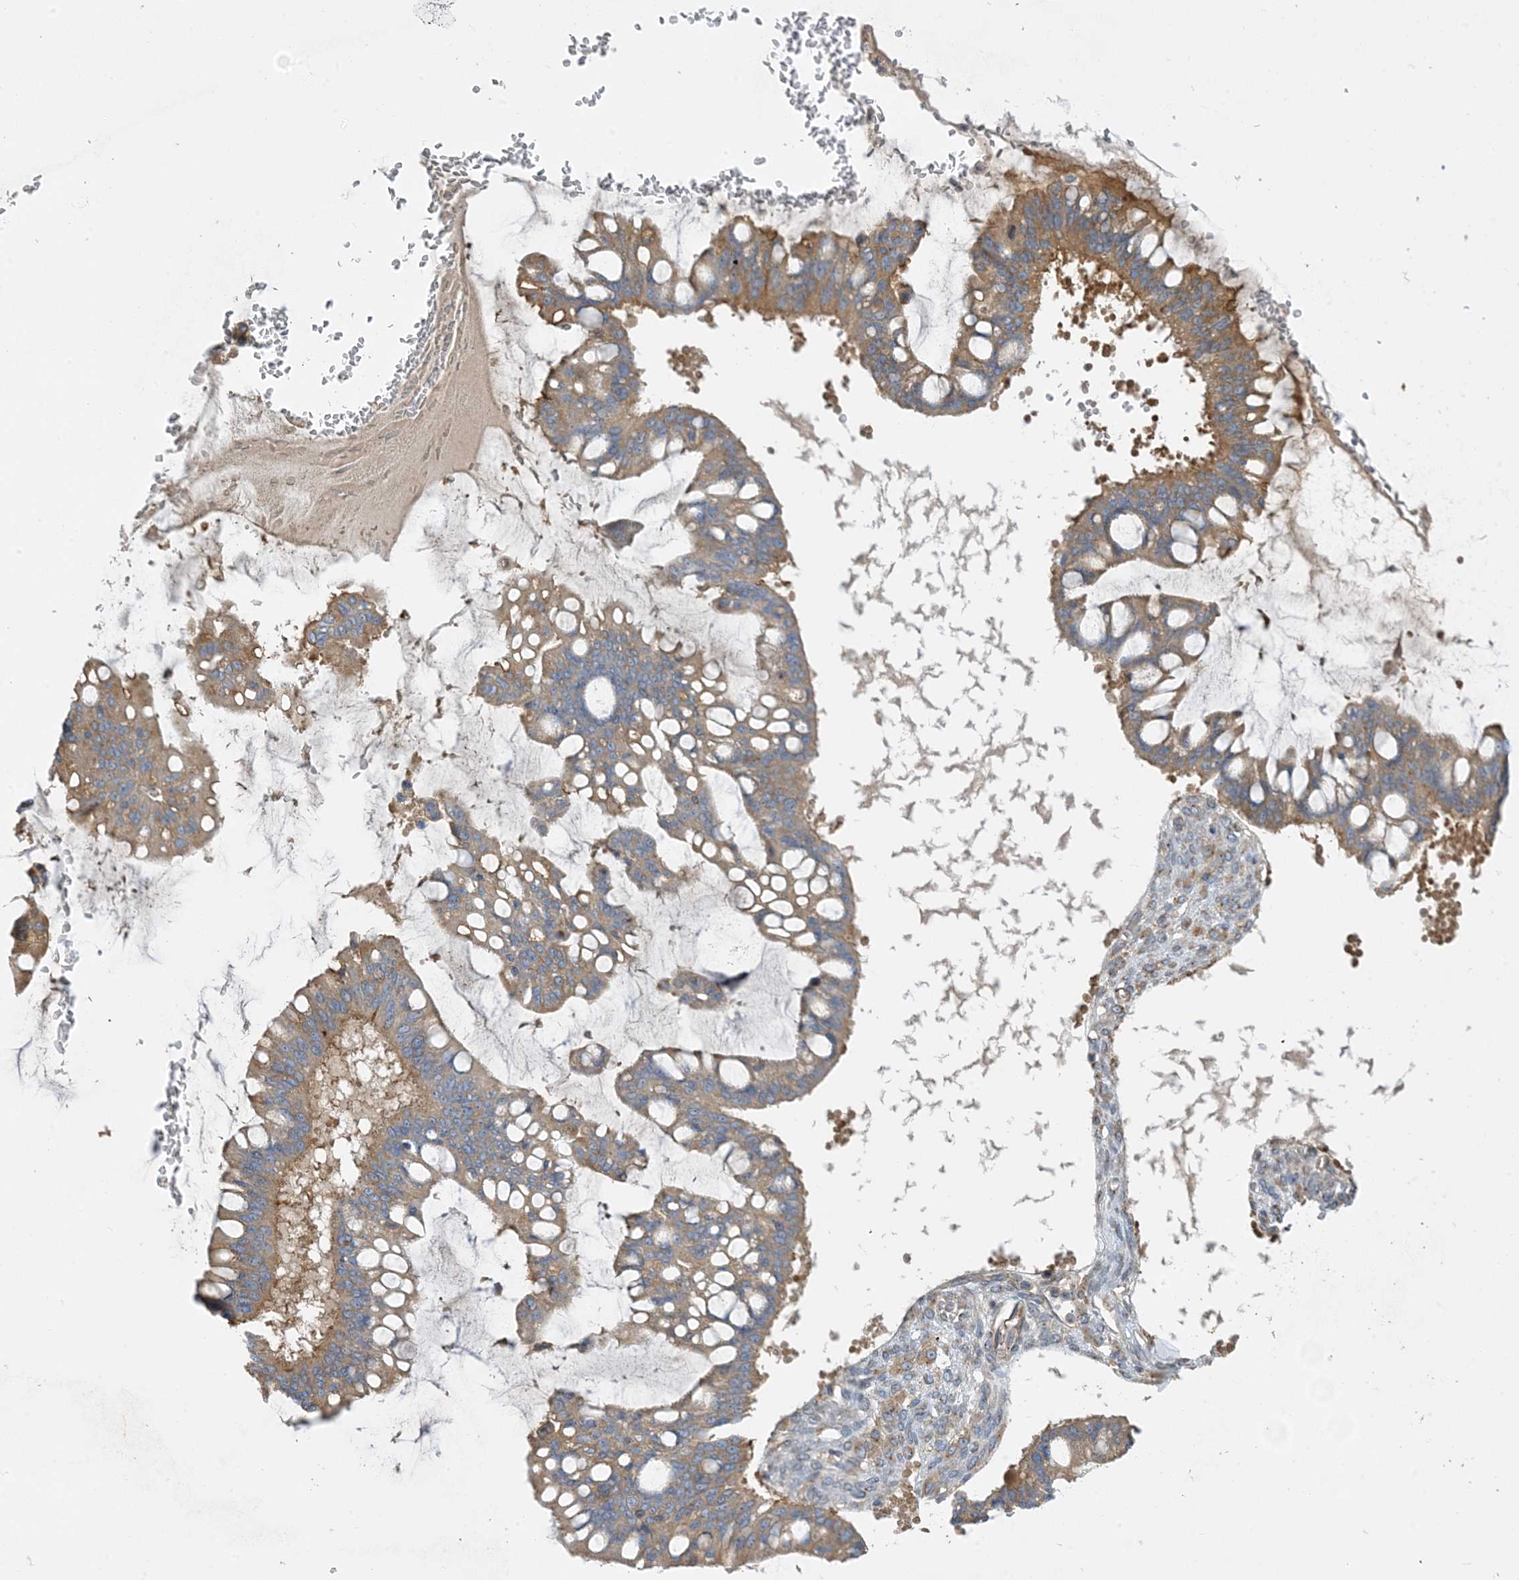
{"staining": {"intensity": "moderate", "quantity": ">75%", "location": "cytoplasmic/membranous"}, "tissue": "ovarian cancer", "cell_type": "Tumor cells", "image_type": "cancer", "snomed": [{"axis": "morphology", "description": "Cystadenocarcinoma, mucinous, NOS"}, {"axis": "topography", "description": "Ovary"}], "caption": "Approximately >75% of tumor cells in ovarian cancer (mucinous cystadenocarcinoma) exhibit moderate cytoplasmic/membranous protein expression as visualized by brown immunohistochemical staining.", "gene": "SIDT1", "patient": {"sex": "female", "age": 73}}